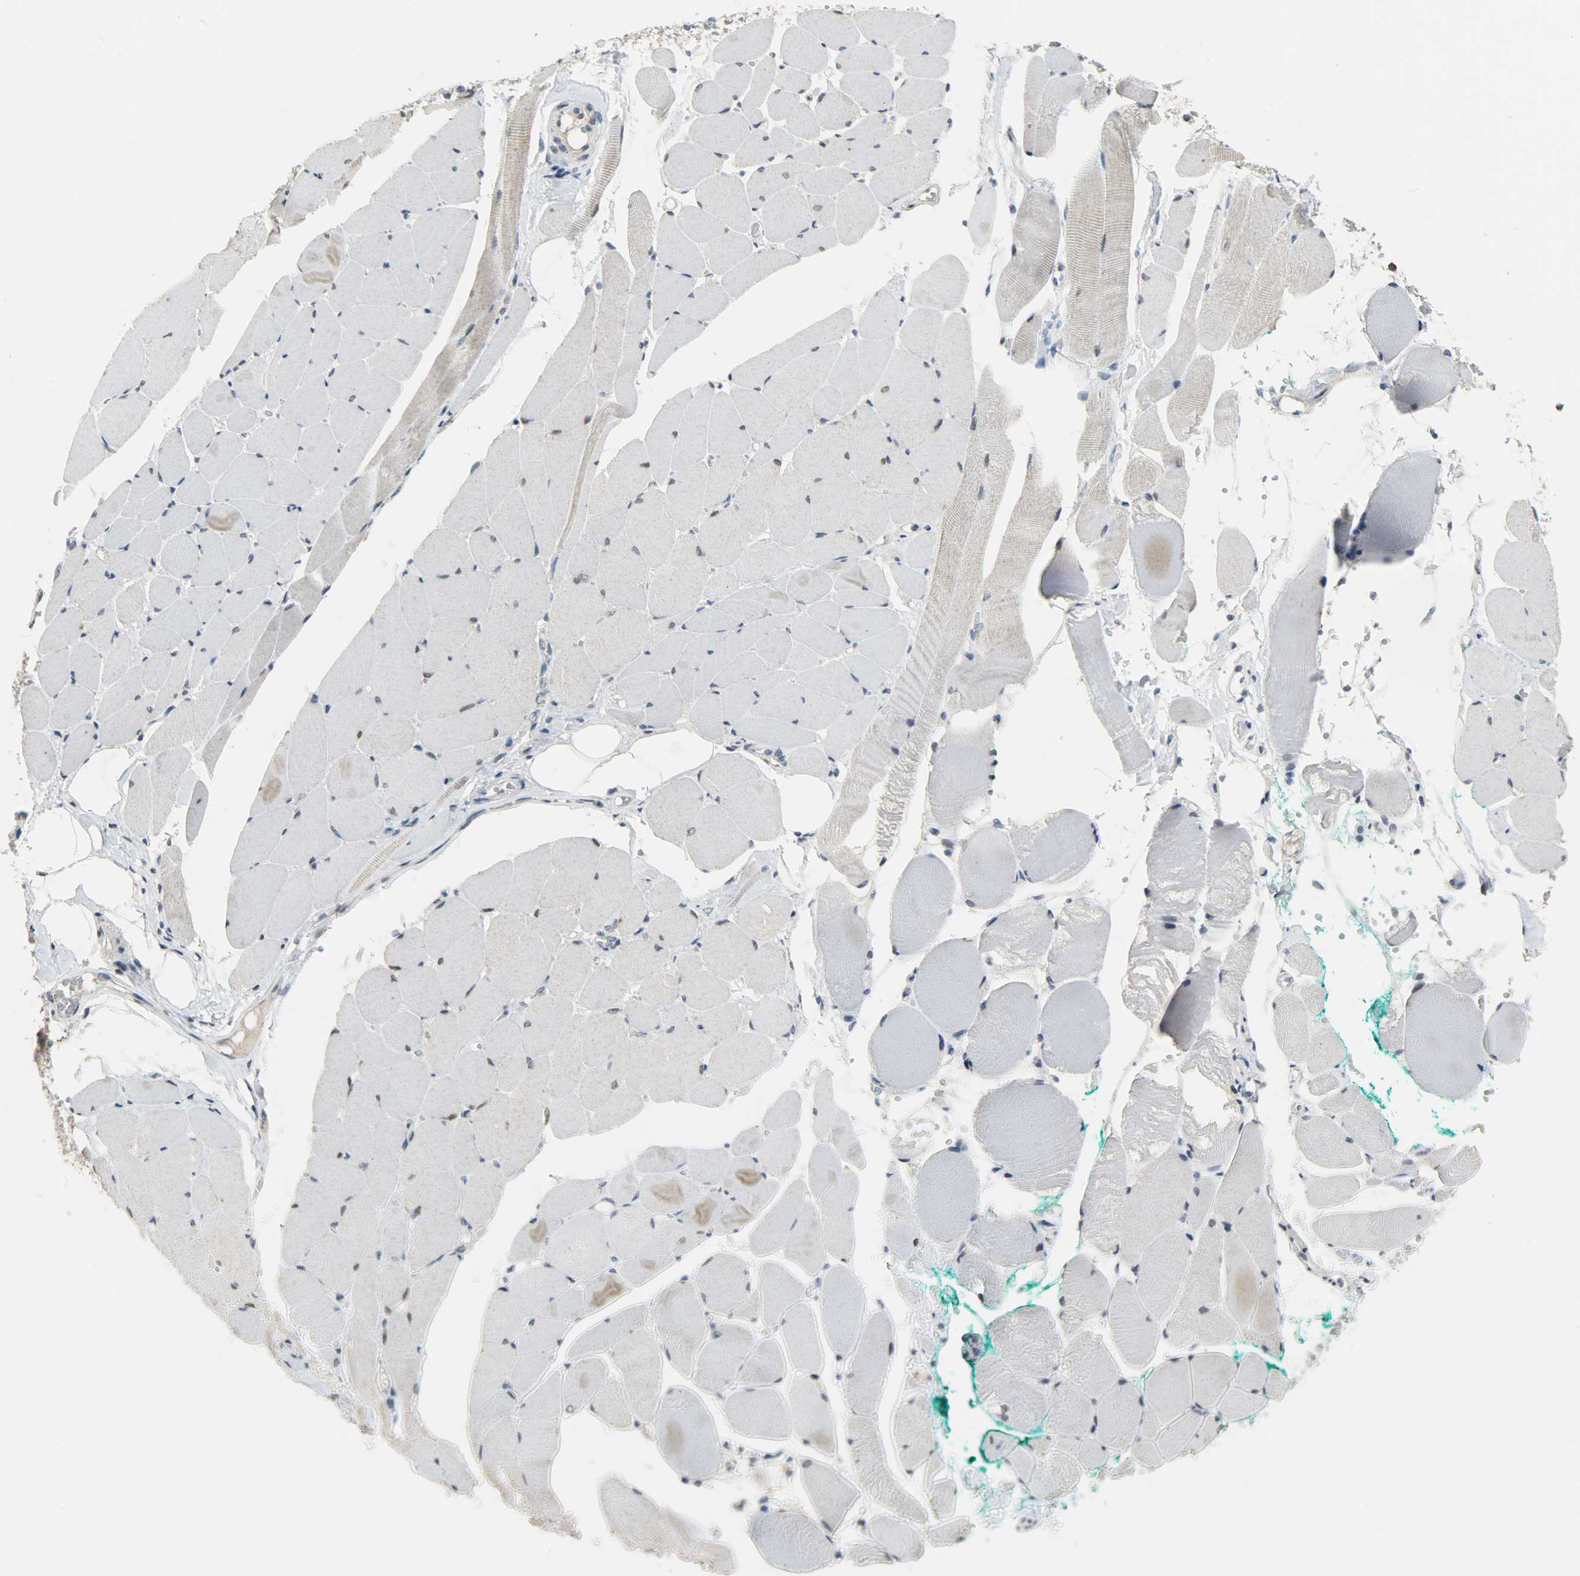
{"staining": {"intensity": "weak", "quantity": "<25%", "location": "nuclear"}, "tissue": "skeletal muscle", "cell_type": "Myocytes", "image_type": "normal", "snomed": [{"axis": "morphology", "description": "Normal tissue, NOS"}, {"axis": "topography", "description": "Skeletal muscle"}, {"axis": "topography", "description": "Peripheral nerve tissue"}], "caption": "Myocytes show no significant positivity in normal skeletal muscle.", "gene": "DNAJB6", "patient": {"sex": "female", "age": 84}}